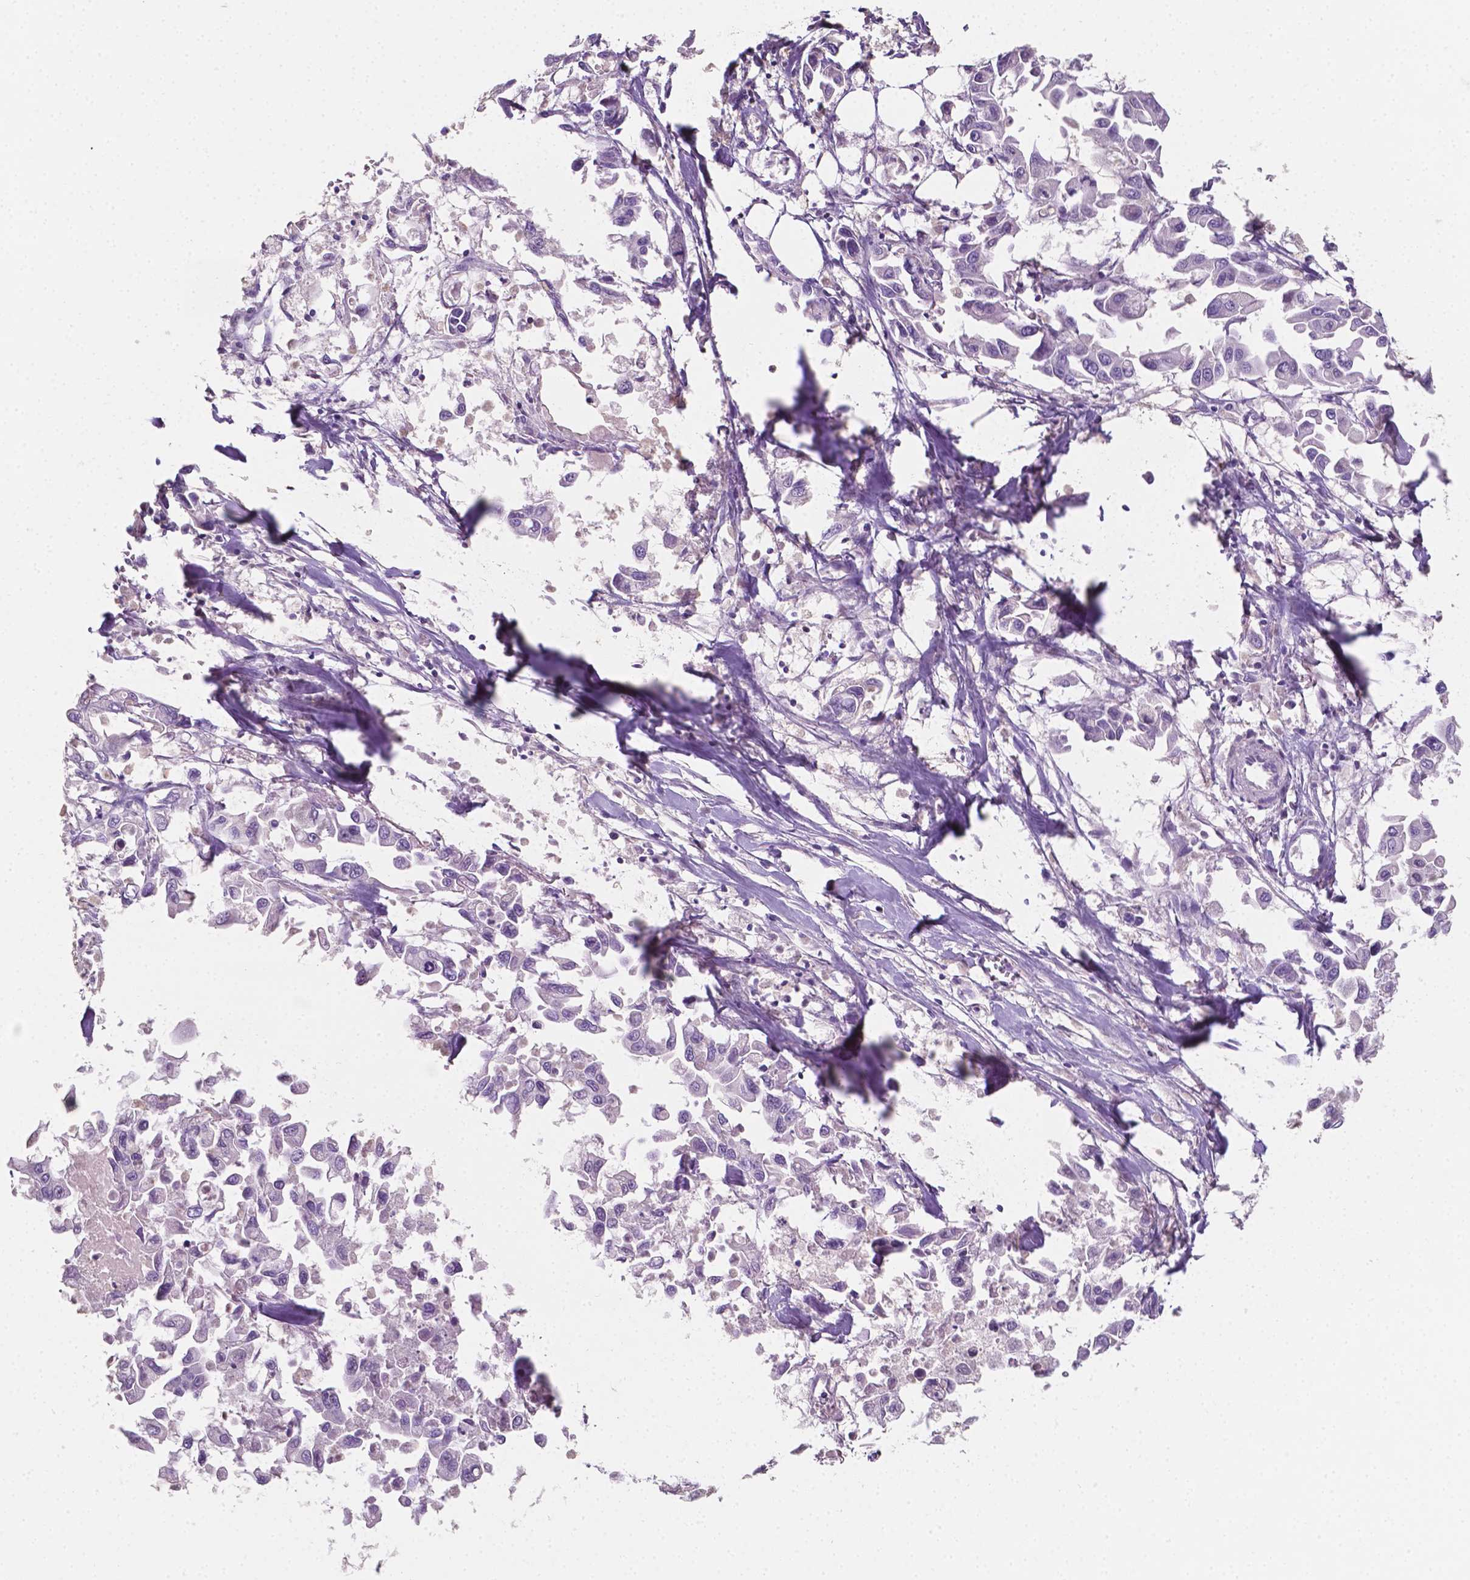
{"staining": {"intensity": "negative", "quantity": "none", "location": "none"}, "tissue": "pancreatic cancer", "cell_type": "Tumor cells", "image_type": "cancer", "snomed": [{"axis": "morphology", "description": "Adenocarcinoma, NOS"}, {"axis": "topography", "description": "Pancreas"}], "caption": "Immunohistochemical staining of human adenocarcinoma (pancreatic) demonstrates no significant positivity in tumor cells.", "gene": "EGFR", "patient": {"sex": "female", "age": 83}}